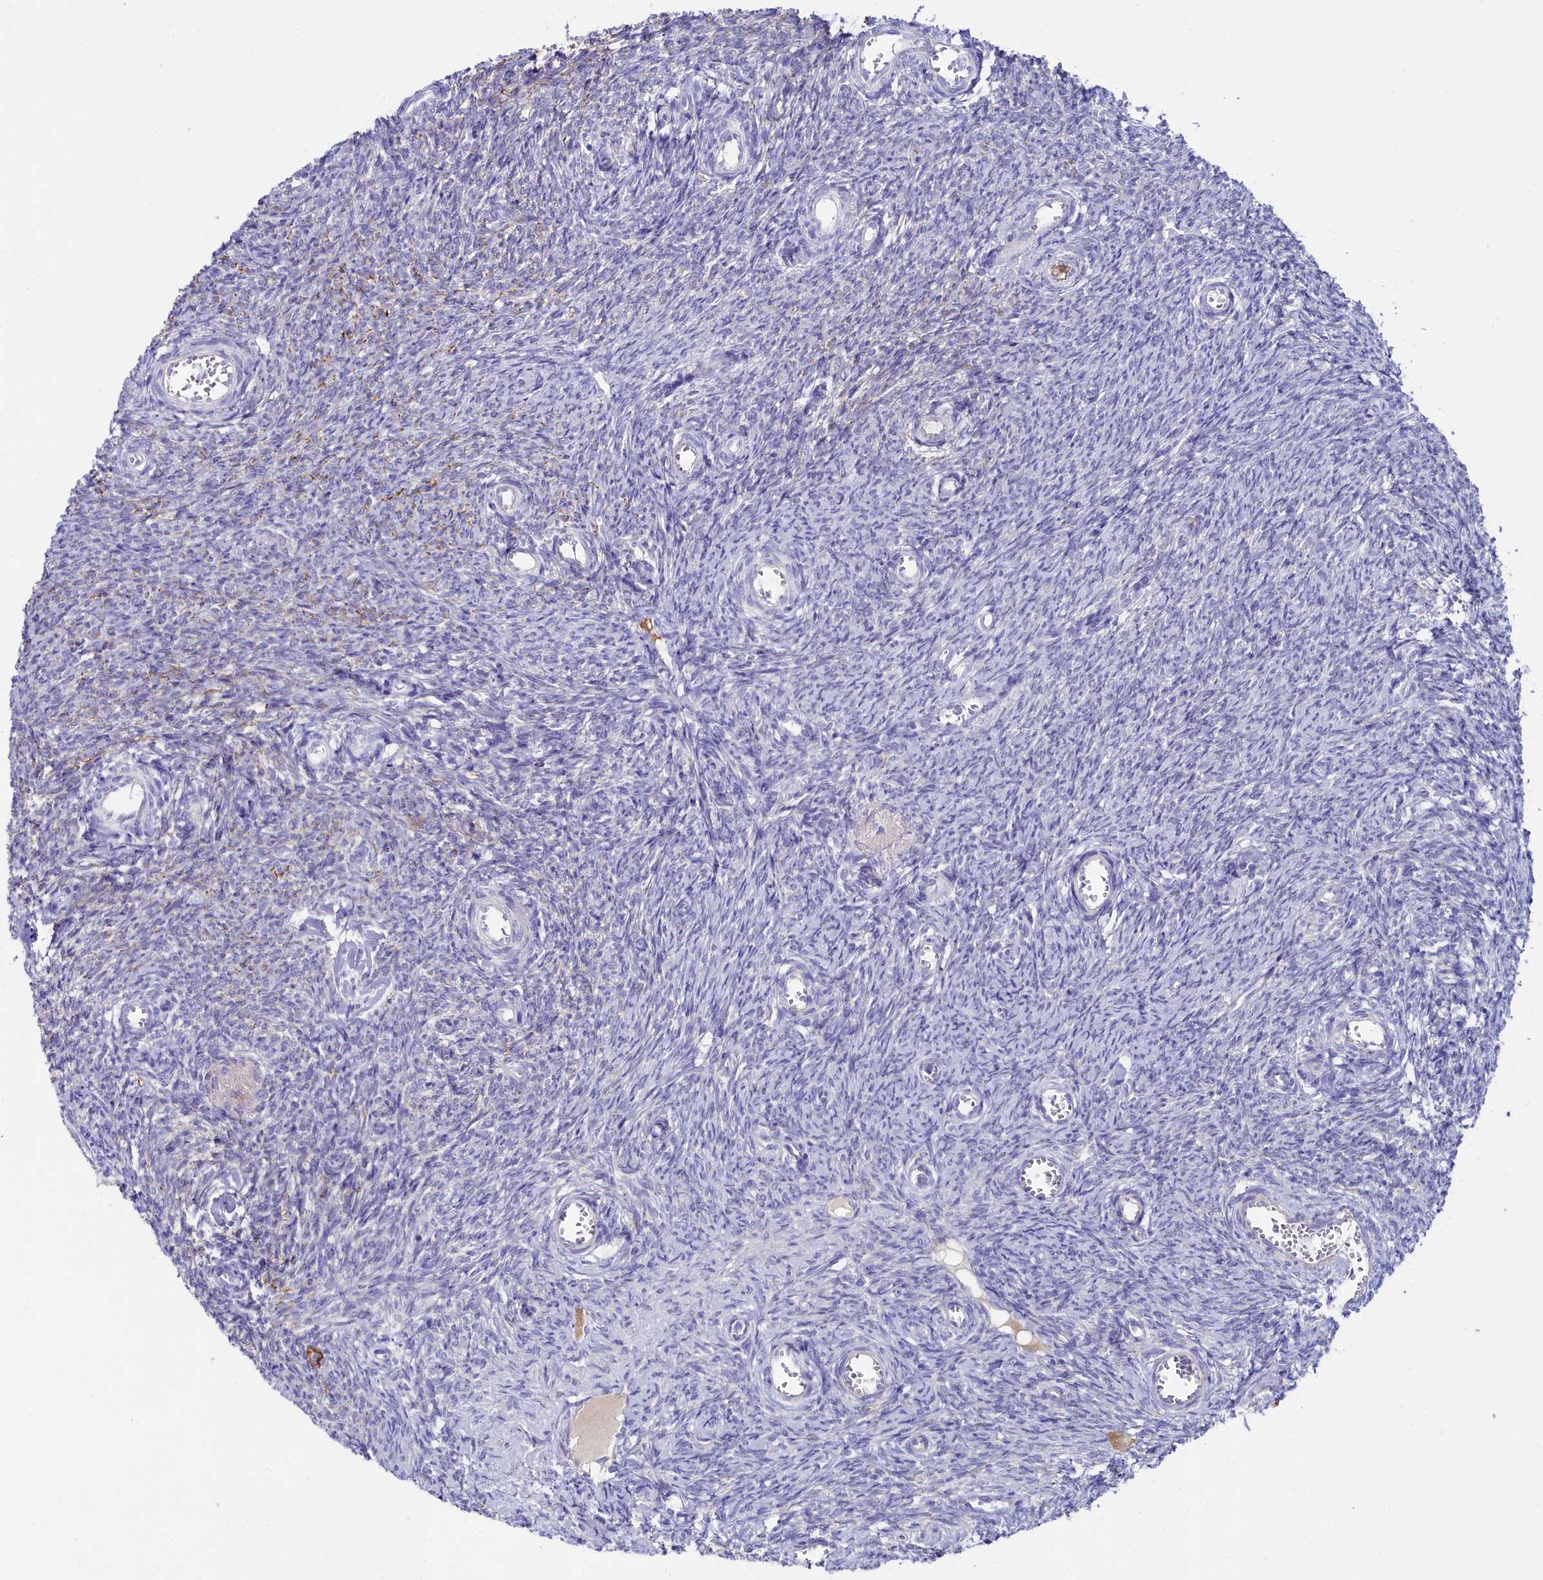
{"staining": {"intensity": "negative", "quantity": "none", "location": "none"}, "tissue": "ovary", "cell_type": "Ovarian stroma cells", "image_type": "normal", "snomed": [{"axis": "morphology", "description": "Normal tissue, NOS"}, {"axis": "topography", "description": "Ovary"}], "caption": "Immunohistochemistry (IHC) photomicrograph of normal ovary: ovary stained with DAB (3,3'-diaminobenzidine) reveals no significant protein expression in ovarian stroma cells.", "gene": "SLC49A3", "patient": {"sex": "female", "age": 44}}